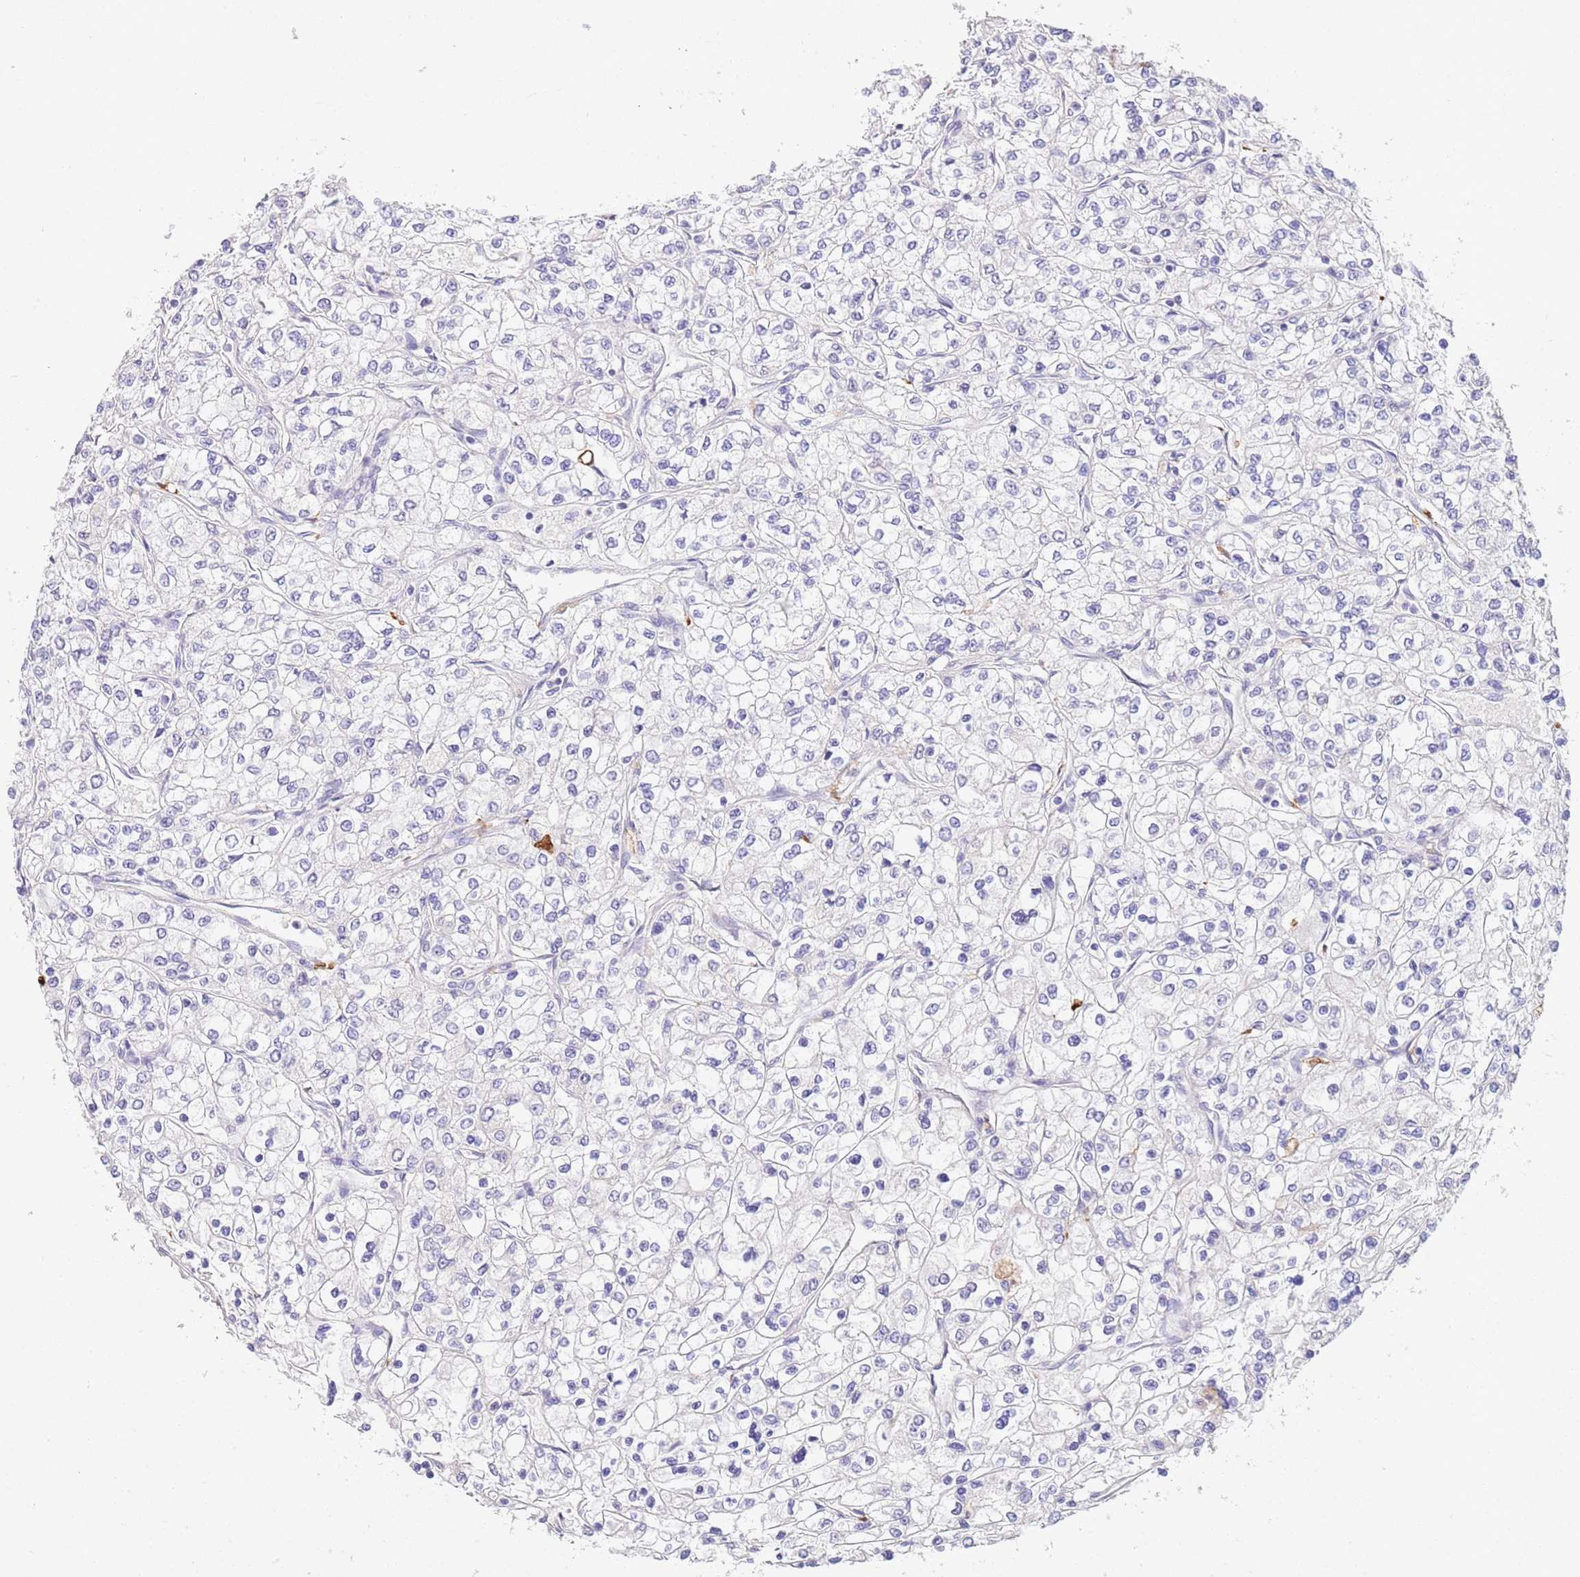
{"staining": {"intensity": "negative", "quantity": "none", "location": "none"}, "tissue": "renal cancer", "cell_type": "Tumor cells", "image_type": "cancer", "snomed": [{"axis": "morphology", "description": "Adenocarcinoma, NOS"}, {"axis": "topography", "description": "Kidney"}], "caption": "Immunohistochemistry (IHC) image of neoplastic tissue: renal cancer (adenocarcinoma) stained with DAB (3,3'-diaminobenzidine) reveals no significant protein staining in tumor cells.", "gene": "SFTPA1", "patient": {"sex": "male", "age": 80}}